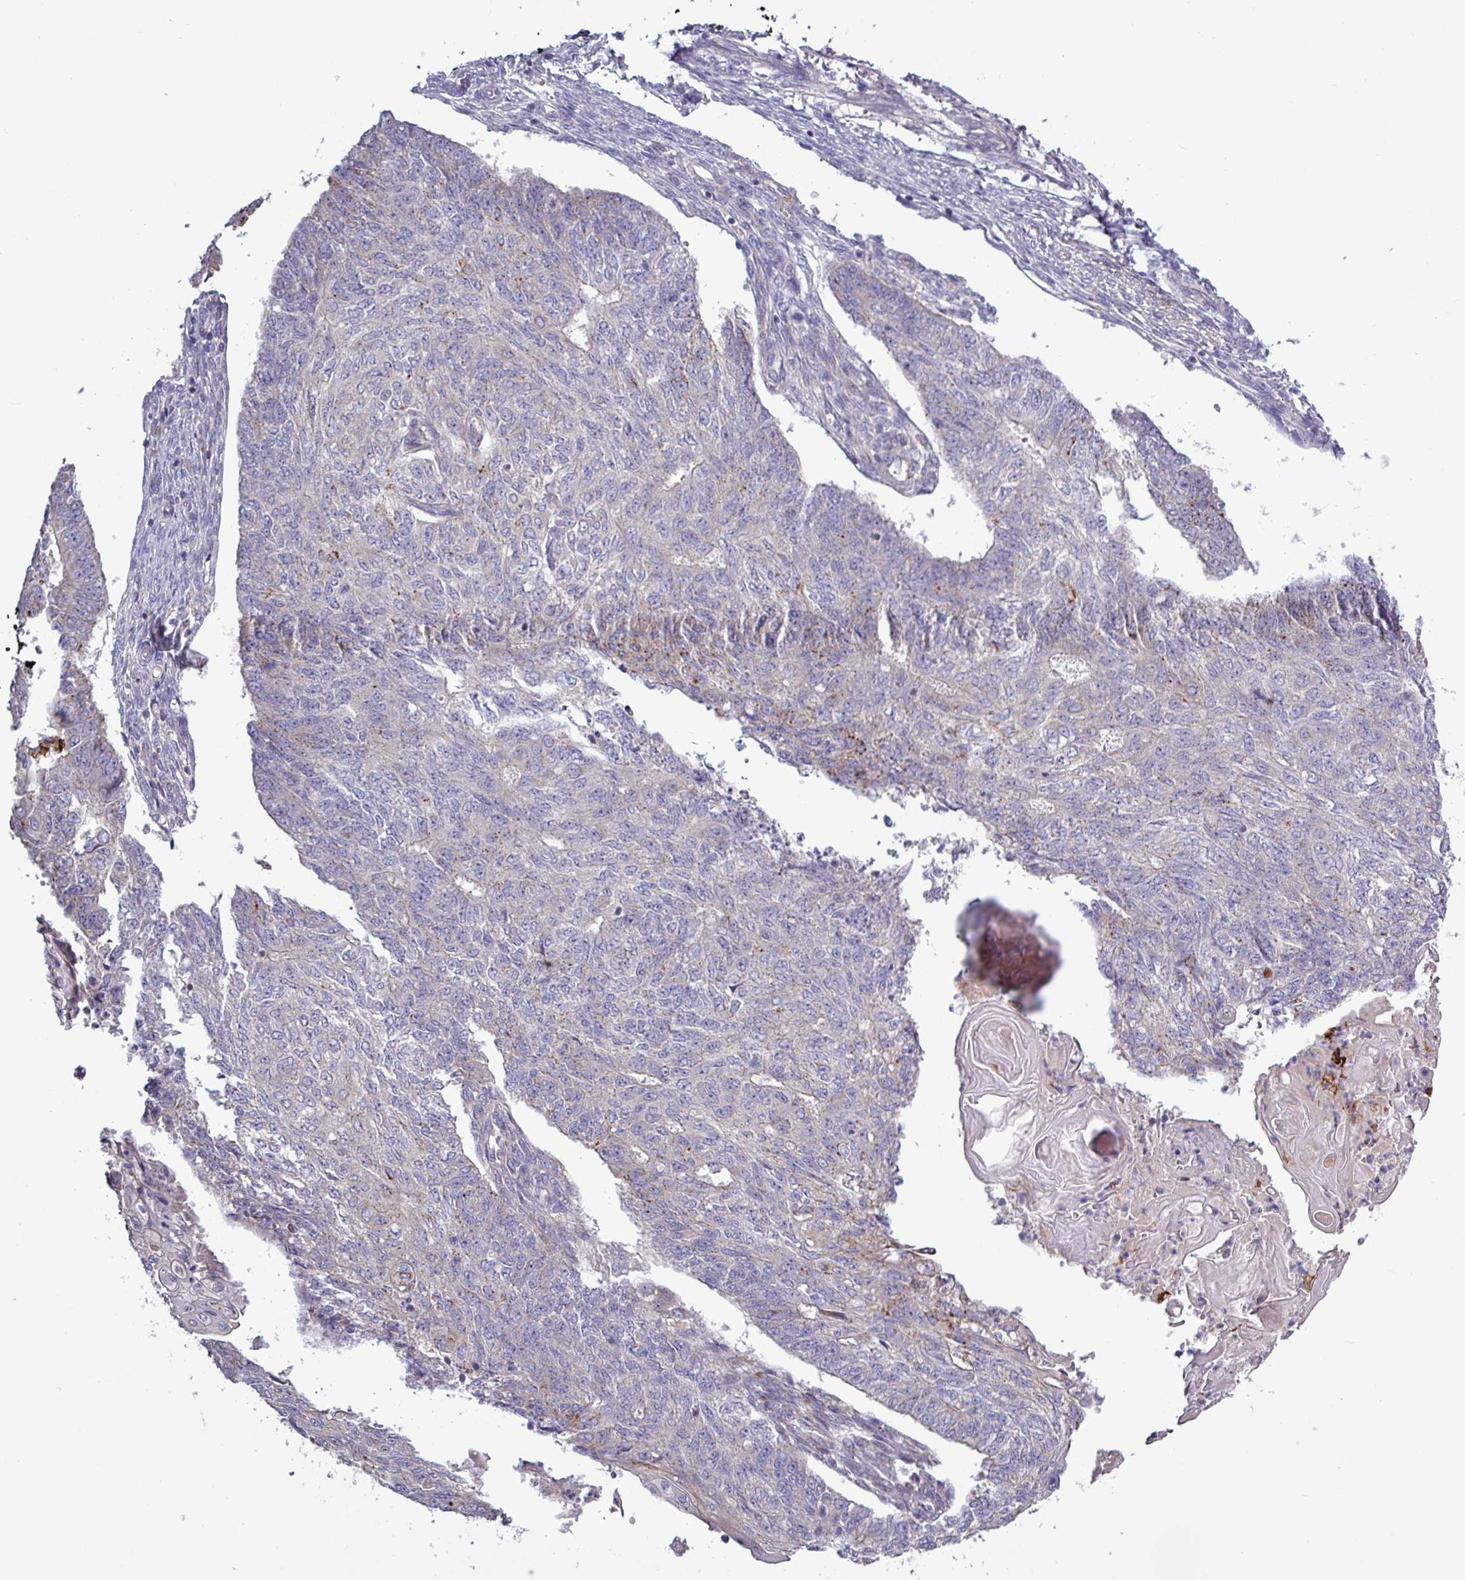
{"staining": {"intensity": "weak", "quantity": "<25%", "location": "cytoplasmic/membranous"}, "tissue": "endometrial cancer", "cell_type": "Tumor cells", "image_type": "cancer", "snomed": [{"axis": "morphology", "description": "Adenocarcinoma, NOS"}, {"axis": "topography", "description": "Endometrium"}], "caption": "Image shows no significant protein positivity in tumor cells of endometrial adenocarcinoma.", "gene": "PLIN2", "patient": {"sex": "female", "age": 32}}